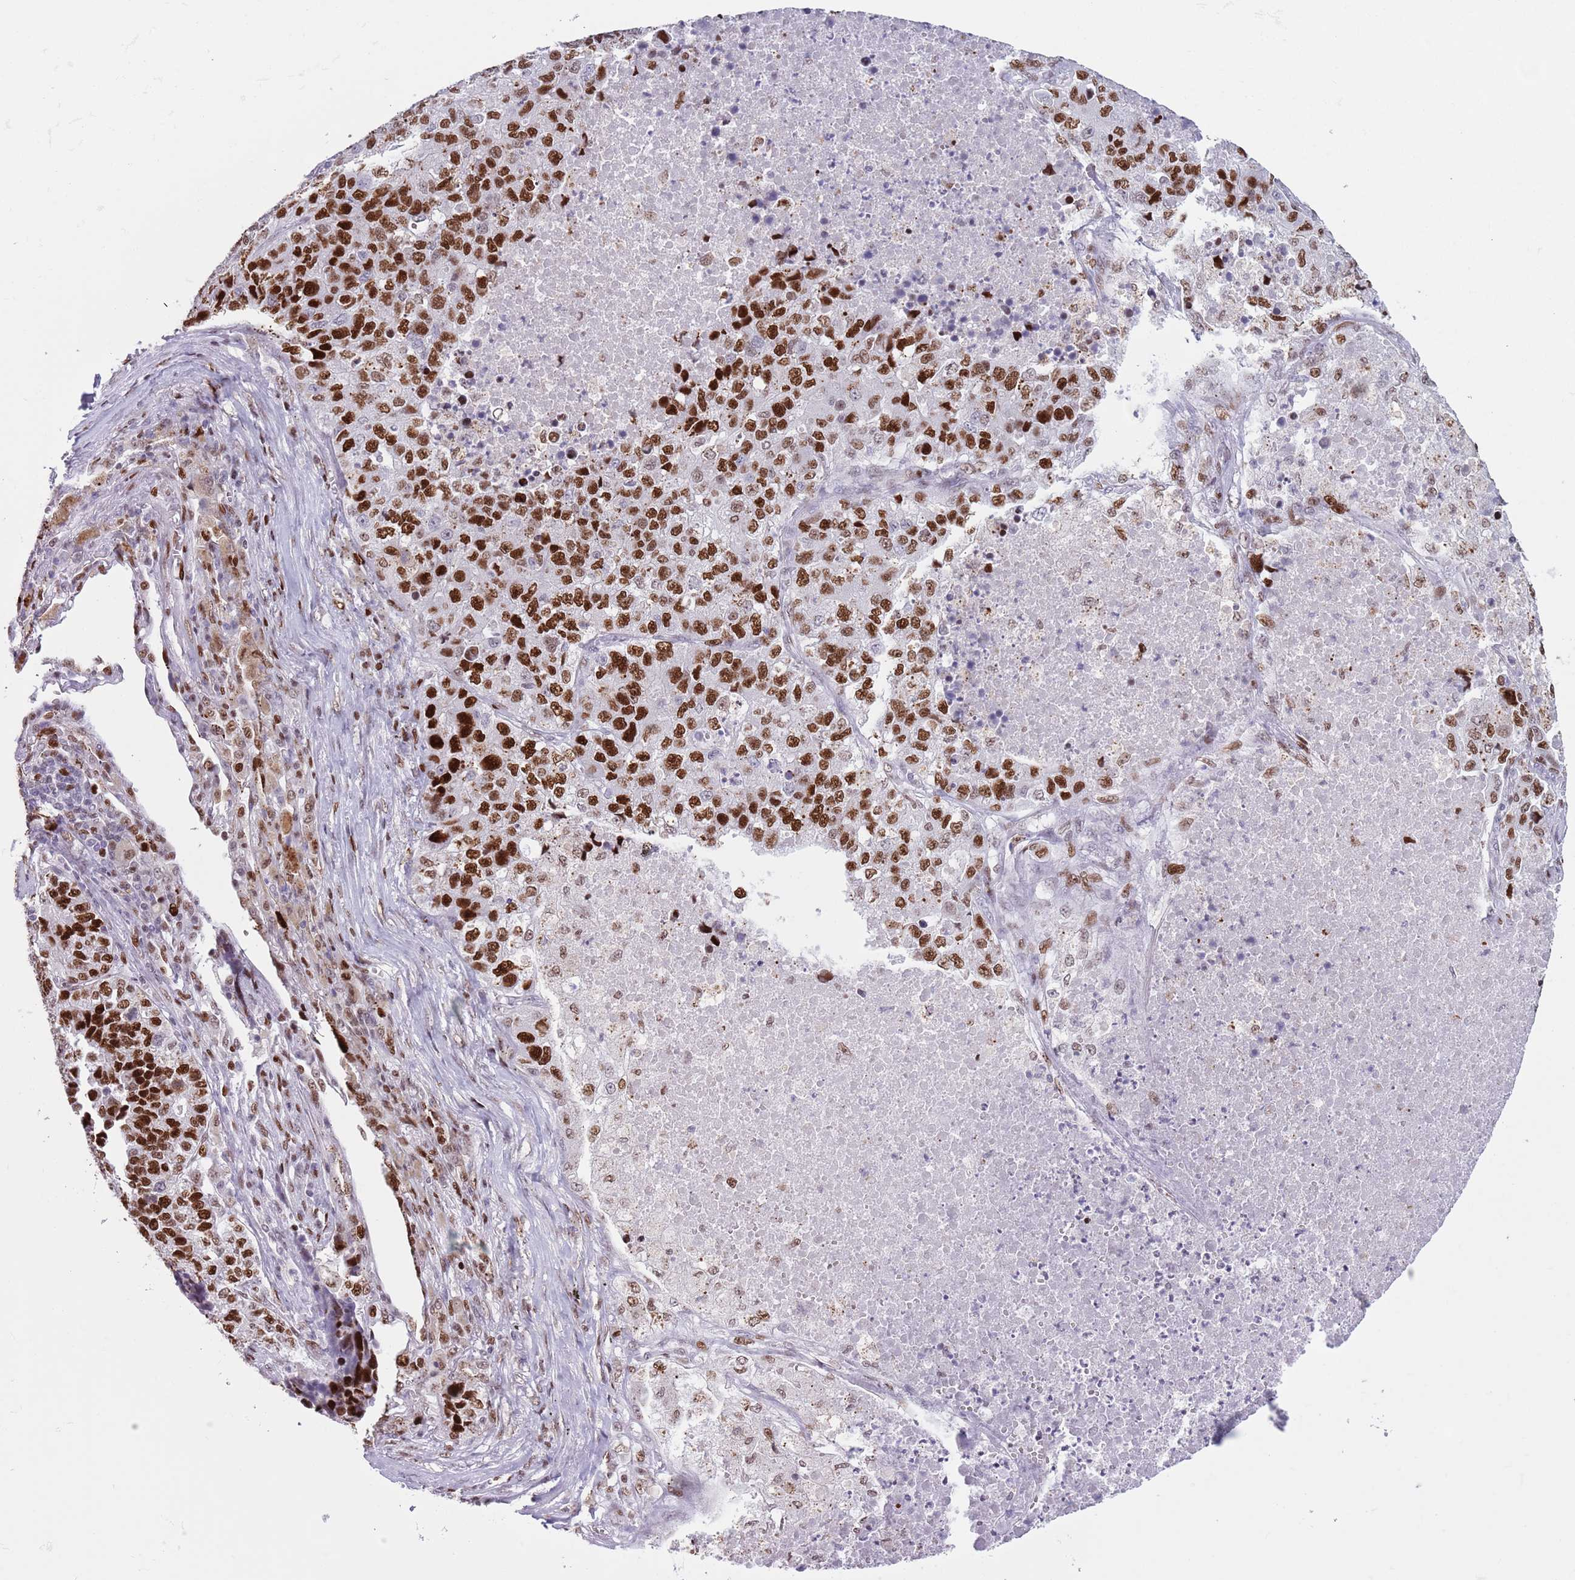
{"staining": {"intensity": "strong", "quantity": ">75%", "location": "nuclear"}, "tissue": "lung cancer", "cell_type": "Tumor cells", "image_type": "cancer", "snomed": [{"axis": "morphology", "description": "Adenocarcinoma, NOS"}, {"axis": "topography", "description": "Lung"}], "caption": "Protein staining reveals strong nuclear expression in about >75% of tumor cells in lung adenocarcinoma.", "gene": "MFSD10", "patient": {"sex": "male", "age": 49}}